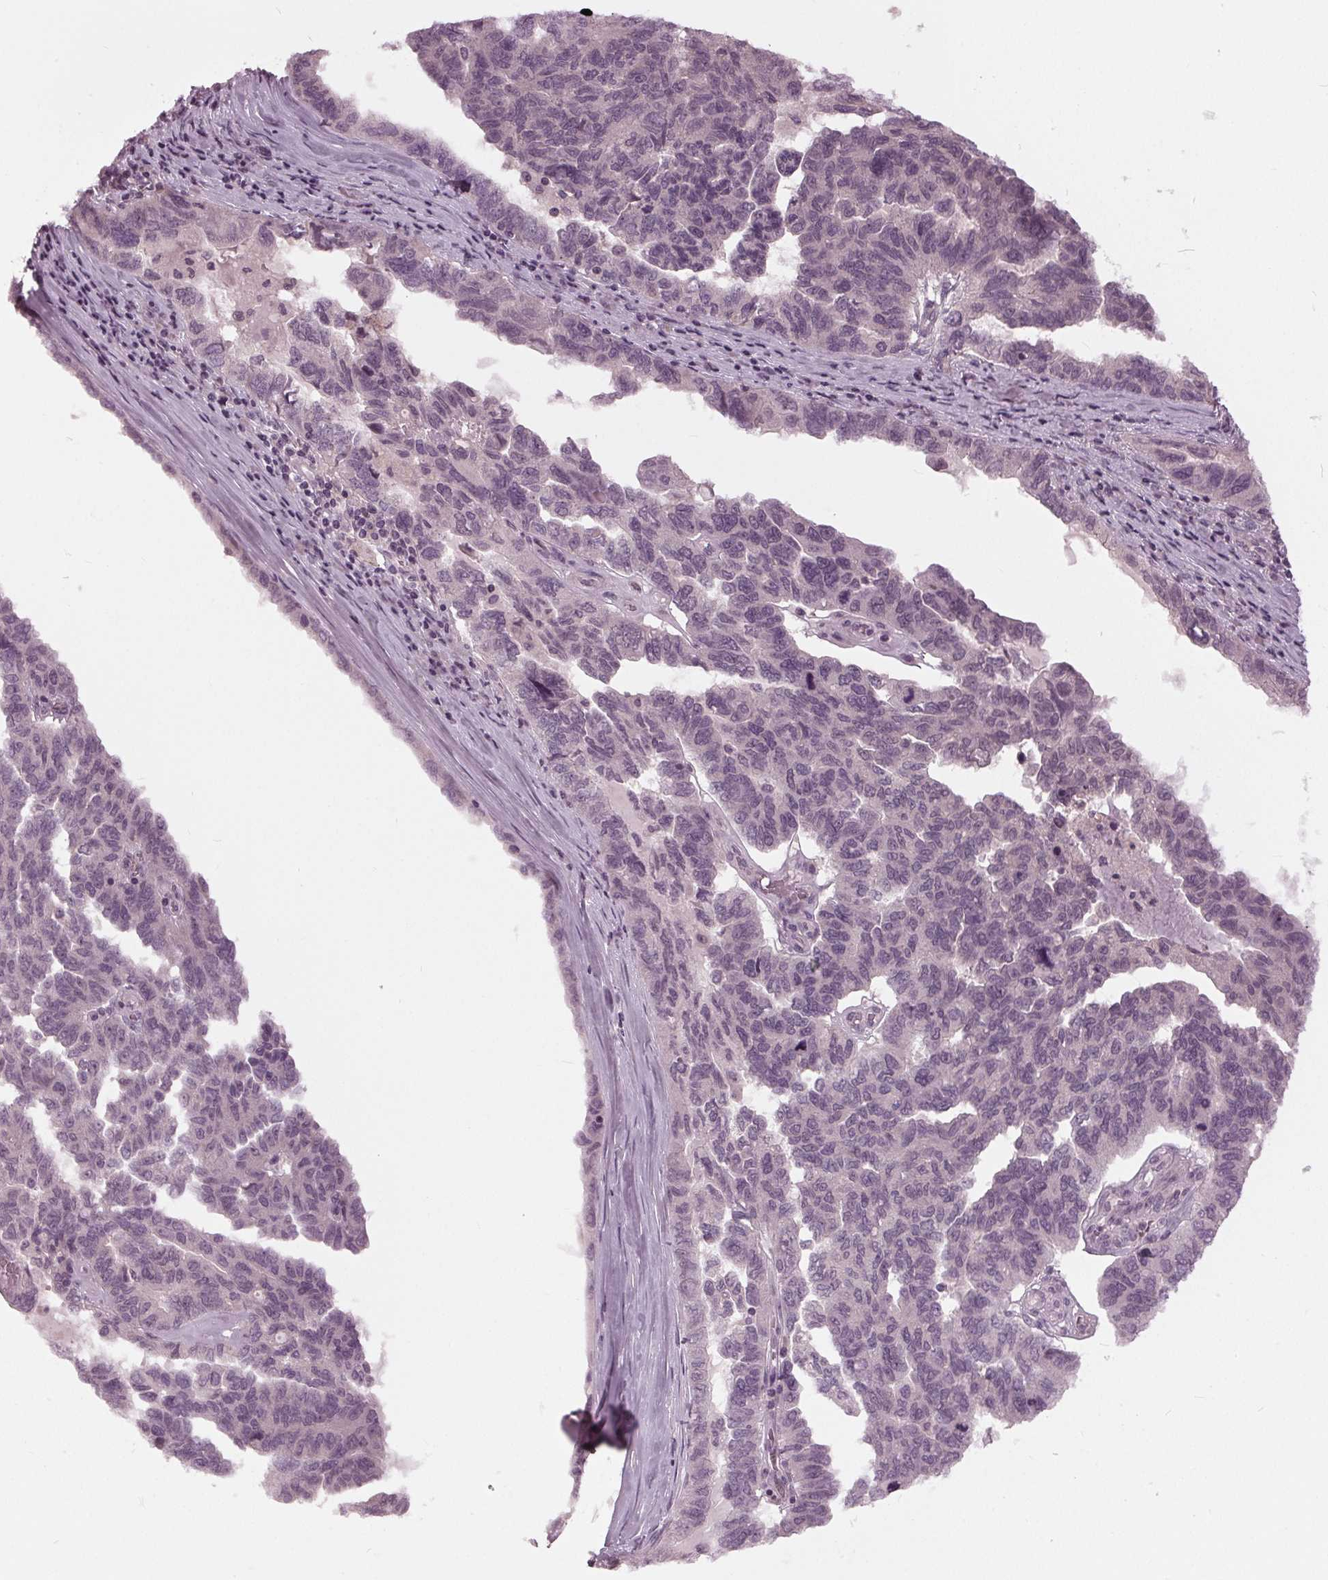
{"staining": {"intensity": "negative", "quantity": "none", "location": "none"}, "tissue": "ovarian cancer", "cell_type": "Tumor cells", "image_type": "cancer", "snomed": [{"axis": "morphology", "description": "Cystadenocarcinoma, serous, NOS"}, {"axis": "topography", "description": "Ovary"}], "caption": "Tumor cells show no significant expression in ovarian cancer.", "gene": "SIGLEC6", "patient": {"sex": "female", "age": 64}}